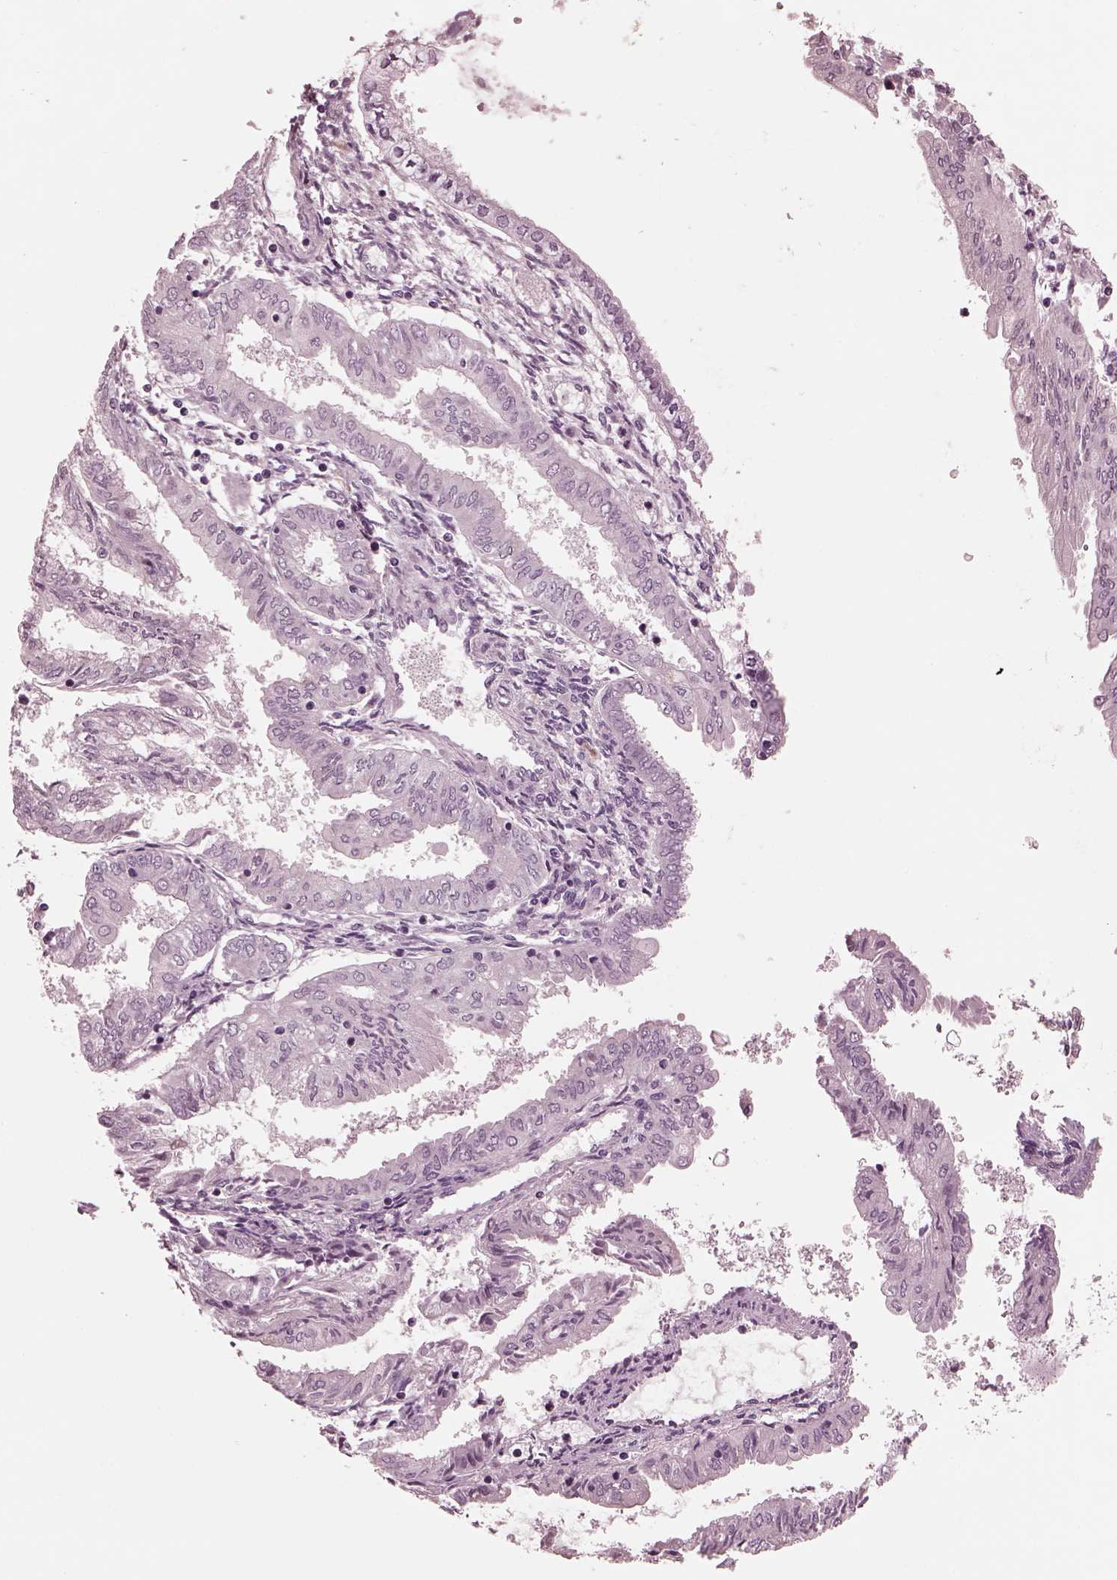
{"staining": {"intensity": "negative", "quantity": "none", "location": "none"}, "tissue": "endometrial cancer", "cell_type": "Tumor cells", "image_type": "cancer", "snomed": [{"axis": "morphology", "description": "Adenocarcinoma, NOS"}, {"axis": "topography", "description": "Endometrium"}], "caption": "This is a histopathology image of IHC staining of adenocarcinoma (endometrial), which shows no staining in tumor cells. (Stains: DAB (3,3'-diaminobenzidine) IHC with hematoxylin counter stain, Microscopy: brightfield microscopy at high magnification).", "gene": "MIB2", "patient": {"sex": "female", "age": 68}}